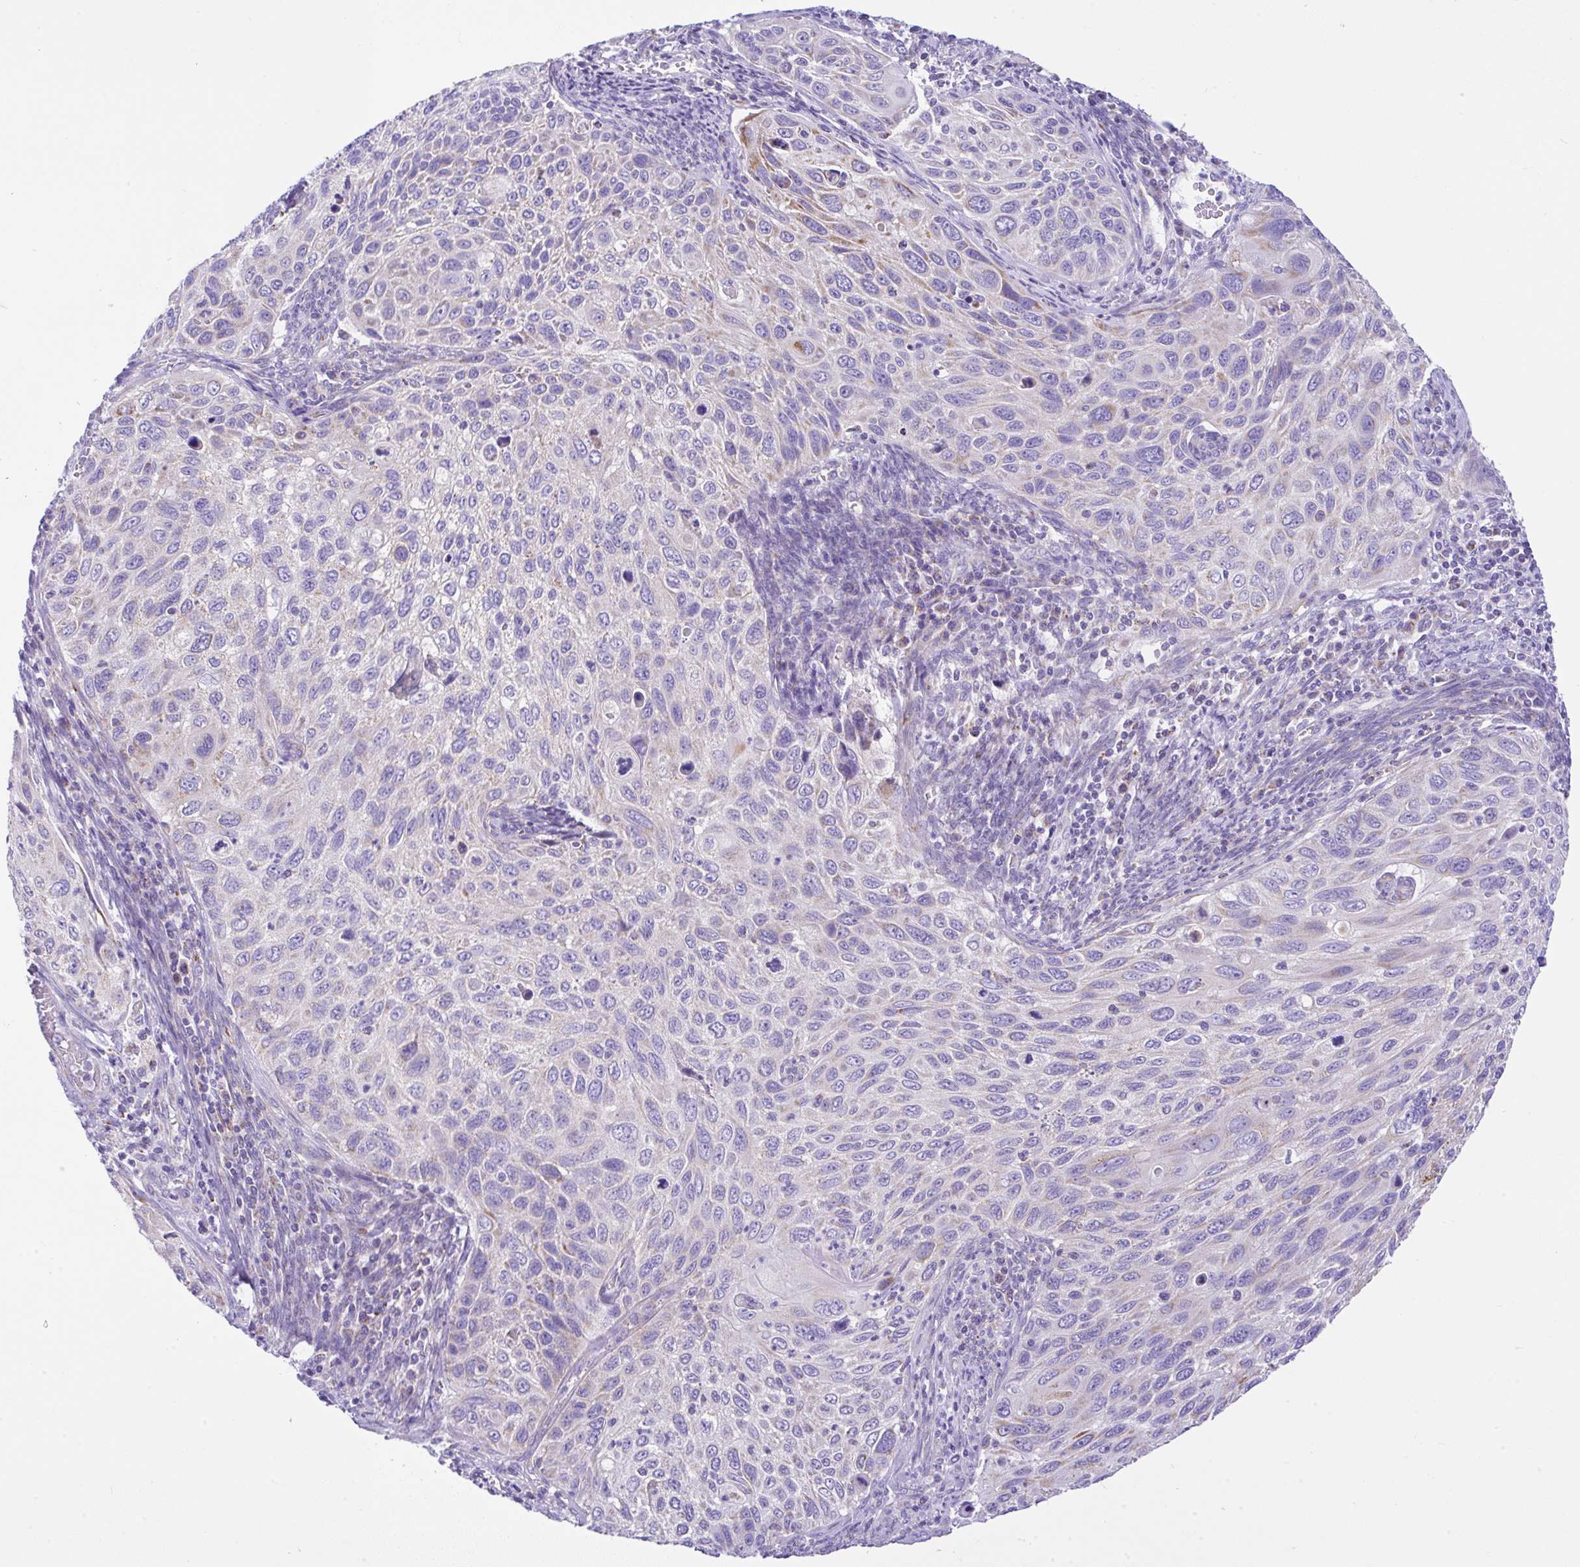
{"staining": {"intensity": "negative", "quantity": "none", "location": "none"}, "tissue": "cervical cancer", "cell_type": "Tumor cells", "image_type": "cancer", "snomed": [{"axis": "morphology", "description": "Squamous cell carcinoma, NOS"}, {"axis": "topography", "description": "Cervix"}], "caption": "Squamous cell carcinoma (cervical) stained for a protein using immunohistochemistry (IHC) reveals no staining tumor cells.", "gene": "SLC13A1", "patient": {"sex": "female", "age": 70}}